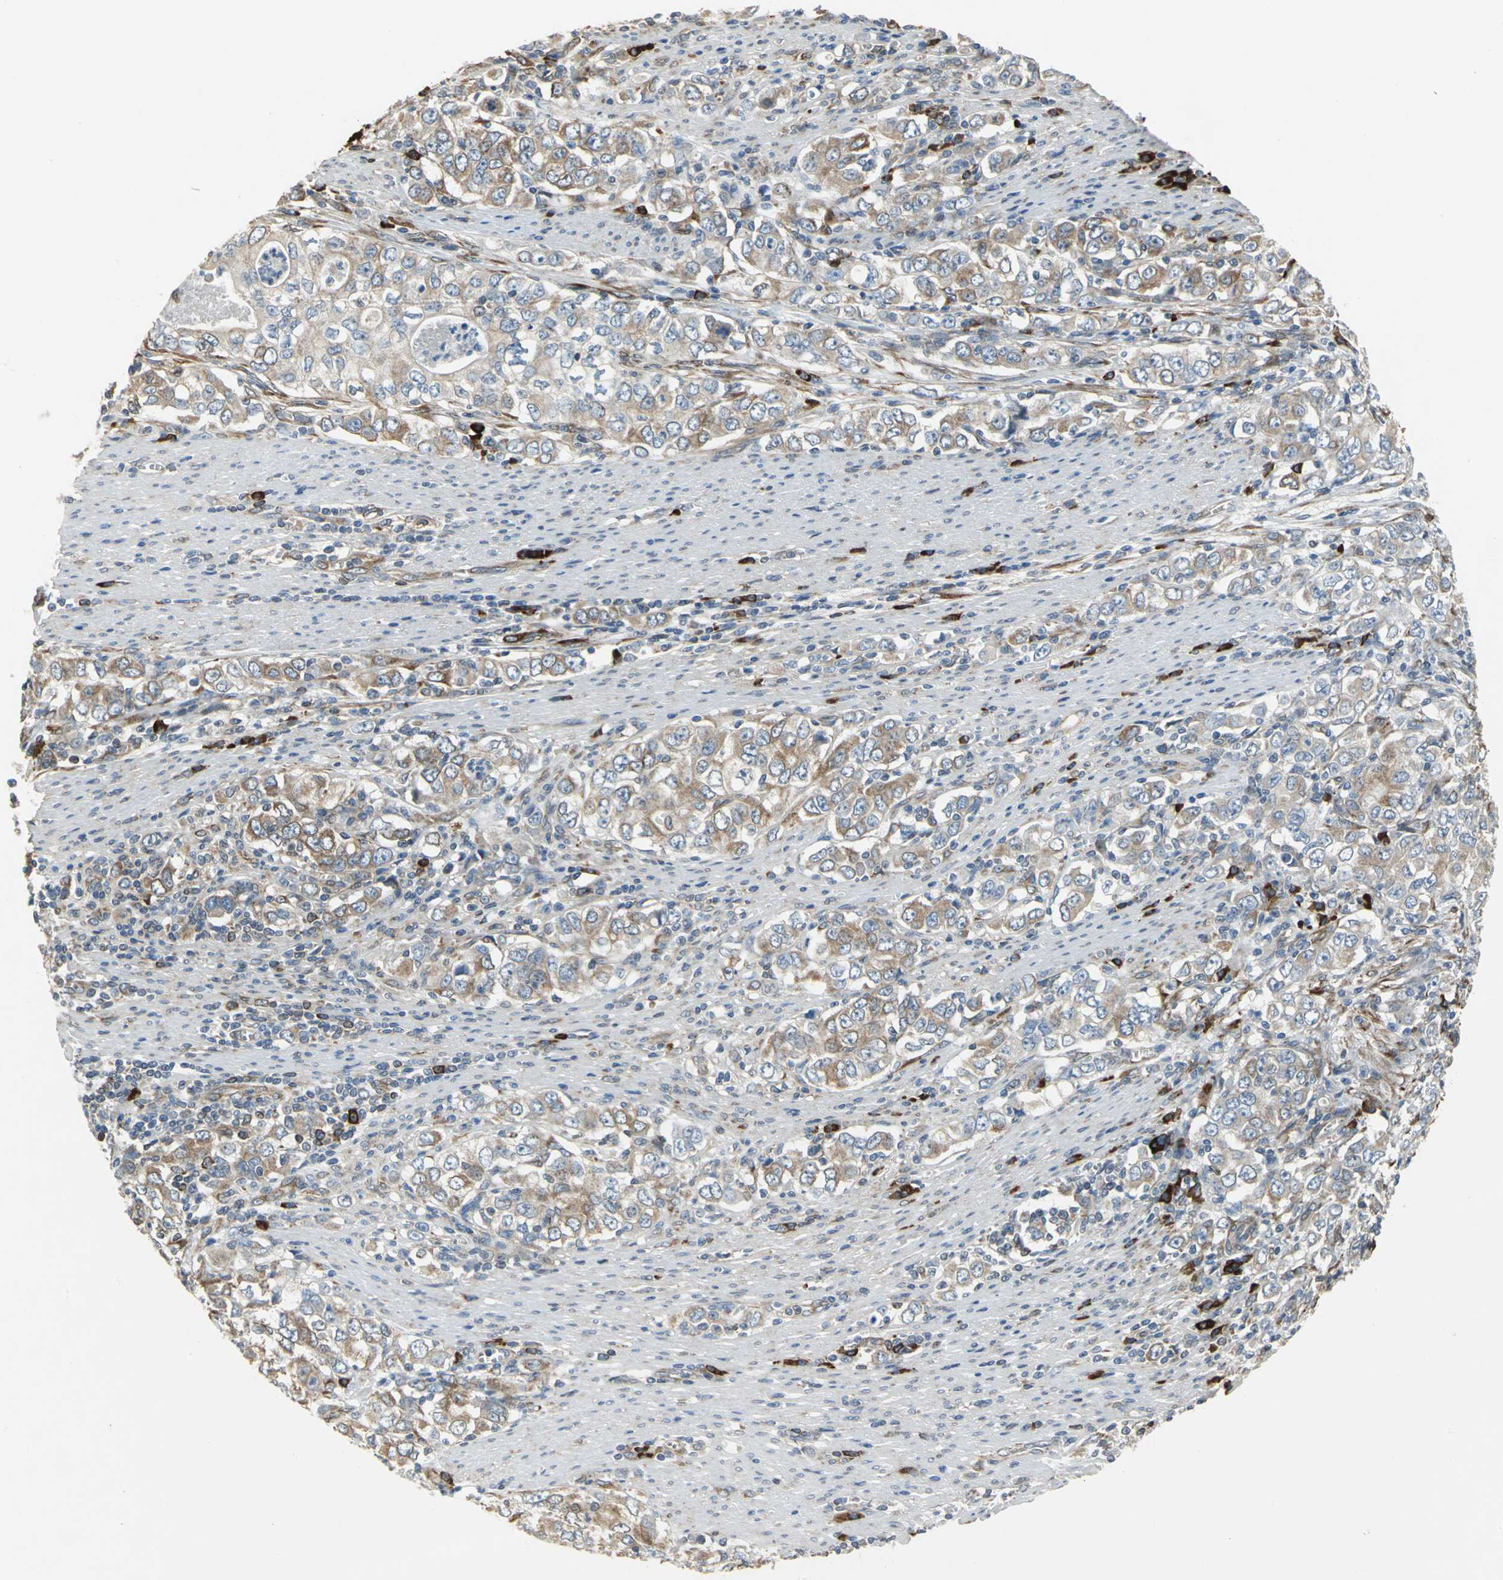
{"staining": {"intensity": "moderate", "quantity": "25%-75%", "location": "cytoplasmic/membranous"}, "tissue": "stomach cancer", "cell_type": "Tumor cells", "image_type": "cancer", "snomed": [{"axis": "morphology", "description": "Adenocarcinoma, NOS"}, {"axis": "topography", "description": "Stomach, lower"}], "caption": "A histopathology image showing moderate cytoplasmic/membranous expression in approximately 25%-75% of tumor cells in stomach cancer, as visualized by brown immunohistochemical staining.", "gene": "SYVN1", "patient": {"sex": "female", "age": 72}}